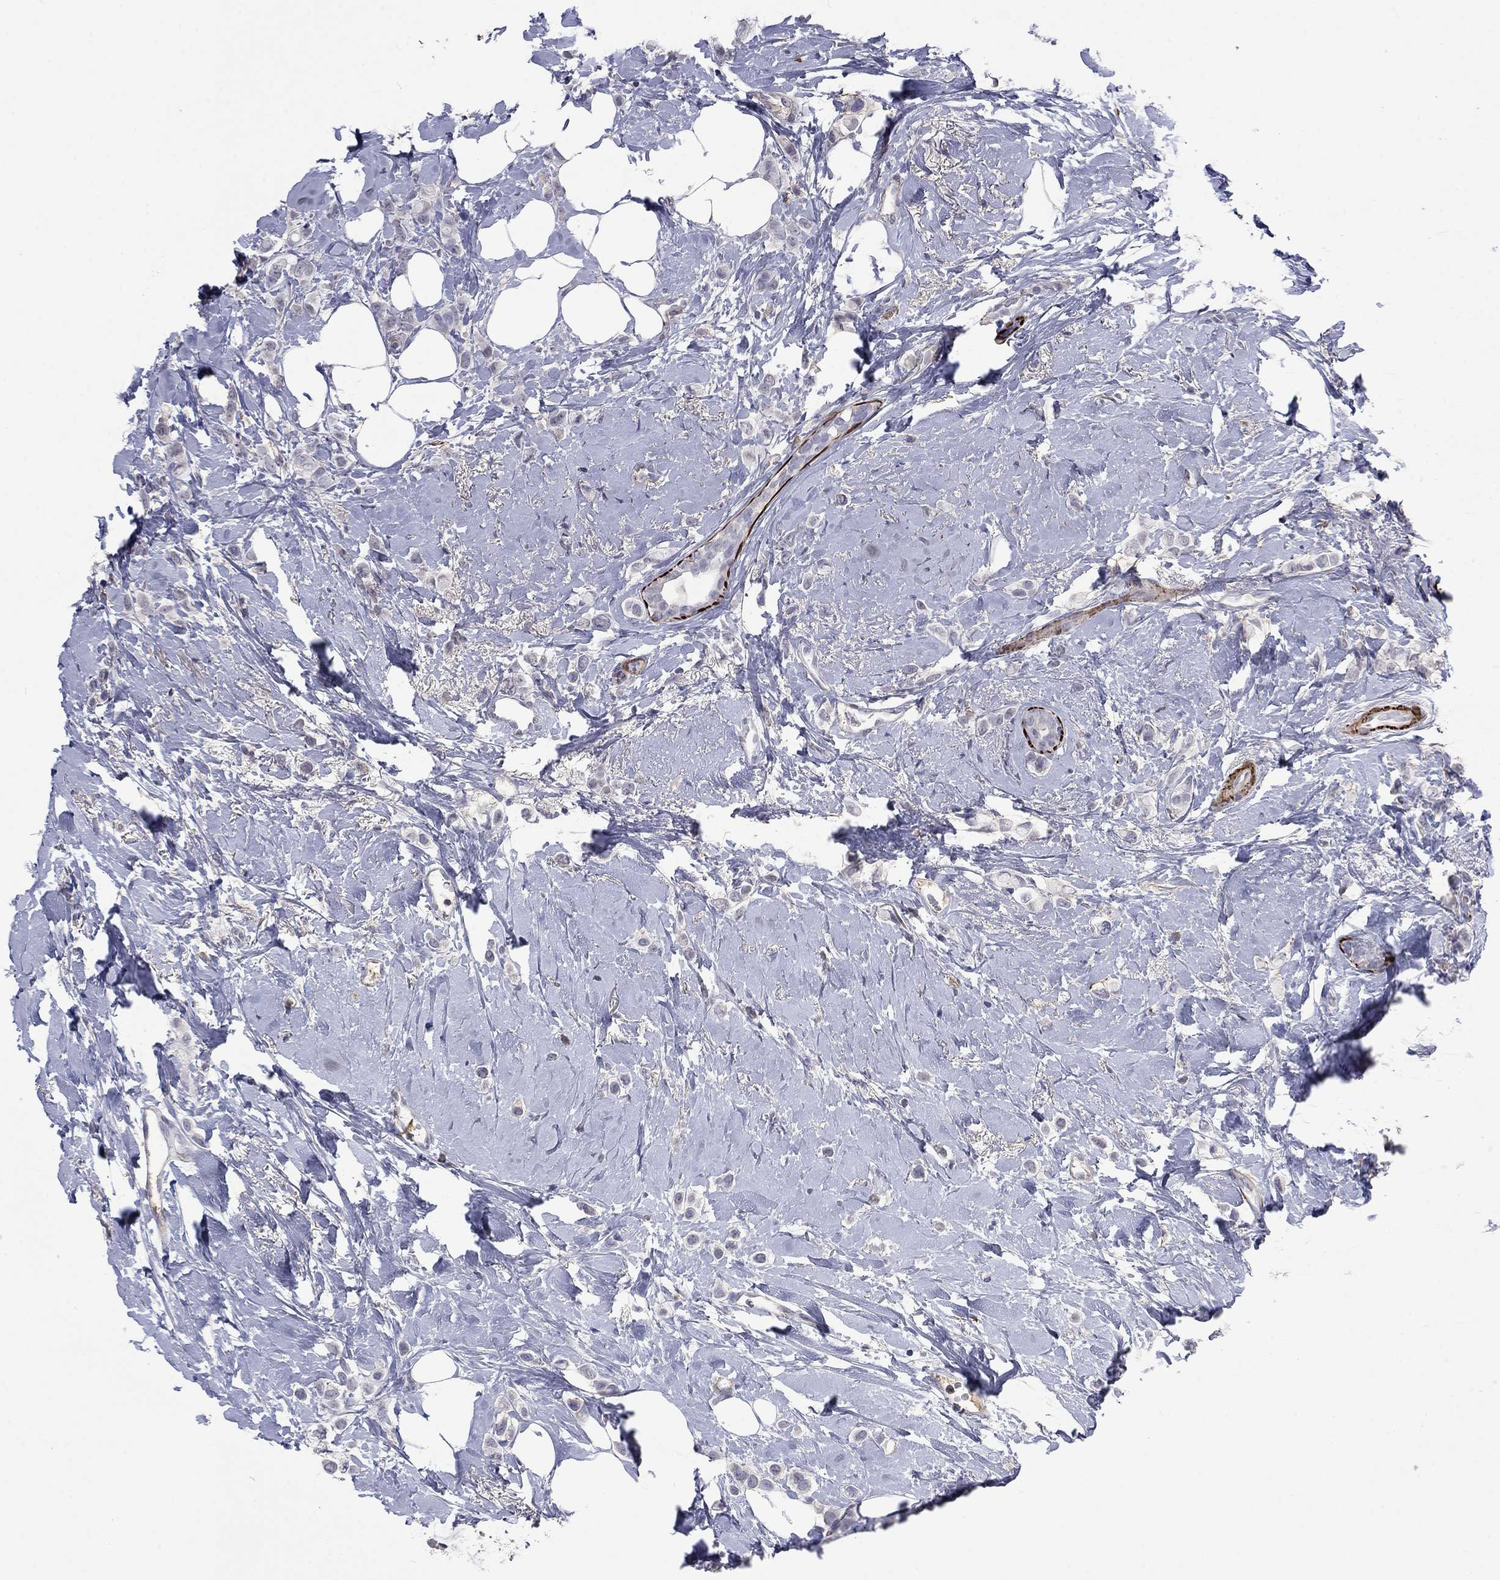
{"staining": {"intensity": "negative", "quantity": "none", "location": "none"}, "tissue": "breast cancer", "cell_type": "Tumor cells", "image_type": "cancer", "snomed": [{"axis": "morphology", "description": "Lobular carcinoma"}, {"axis": "topography", "description": "Breast"}], "caption": "The micrograph exhibits no significant expression in tumor cells of breast lobular carcinoma. (DAB IHC visualized using brightfield microscopy, high magnification).", "gene": "IP6K3", "patient": {"sex": "female", "age": 66}}